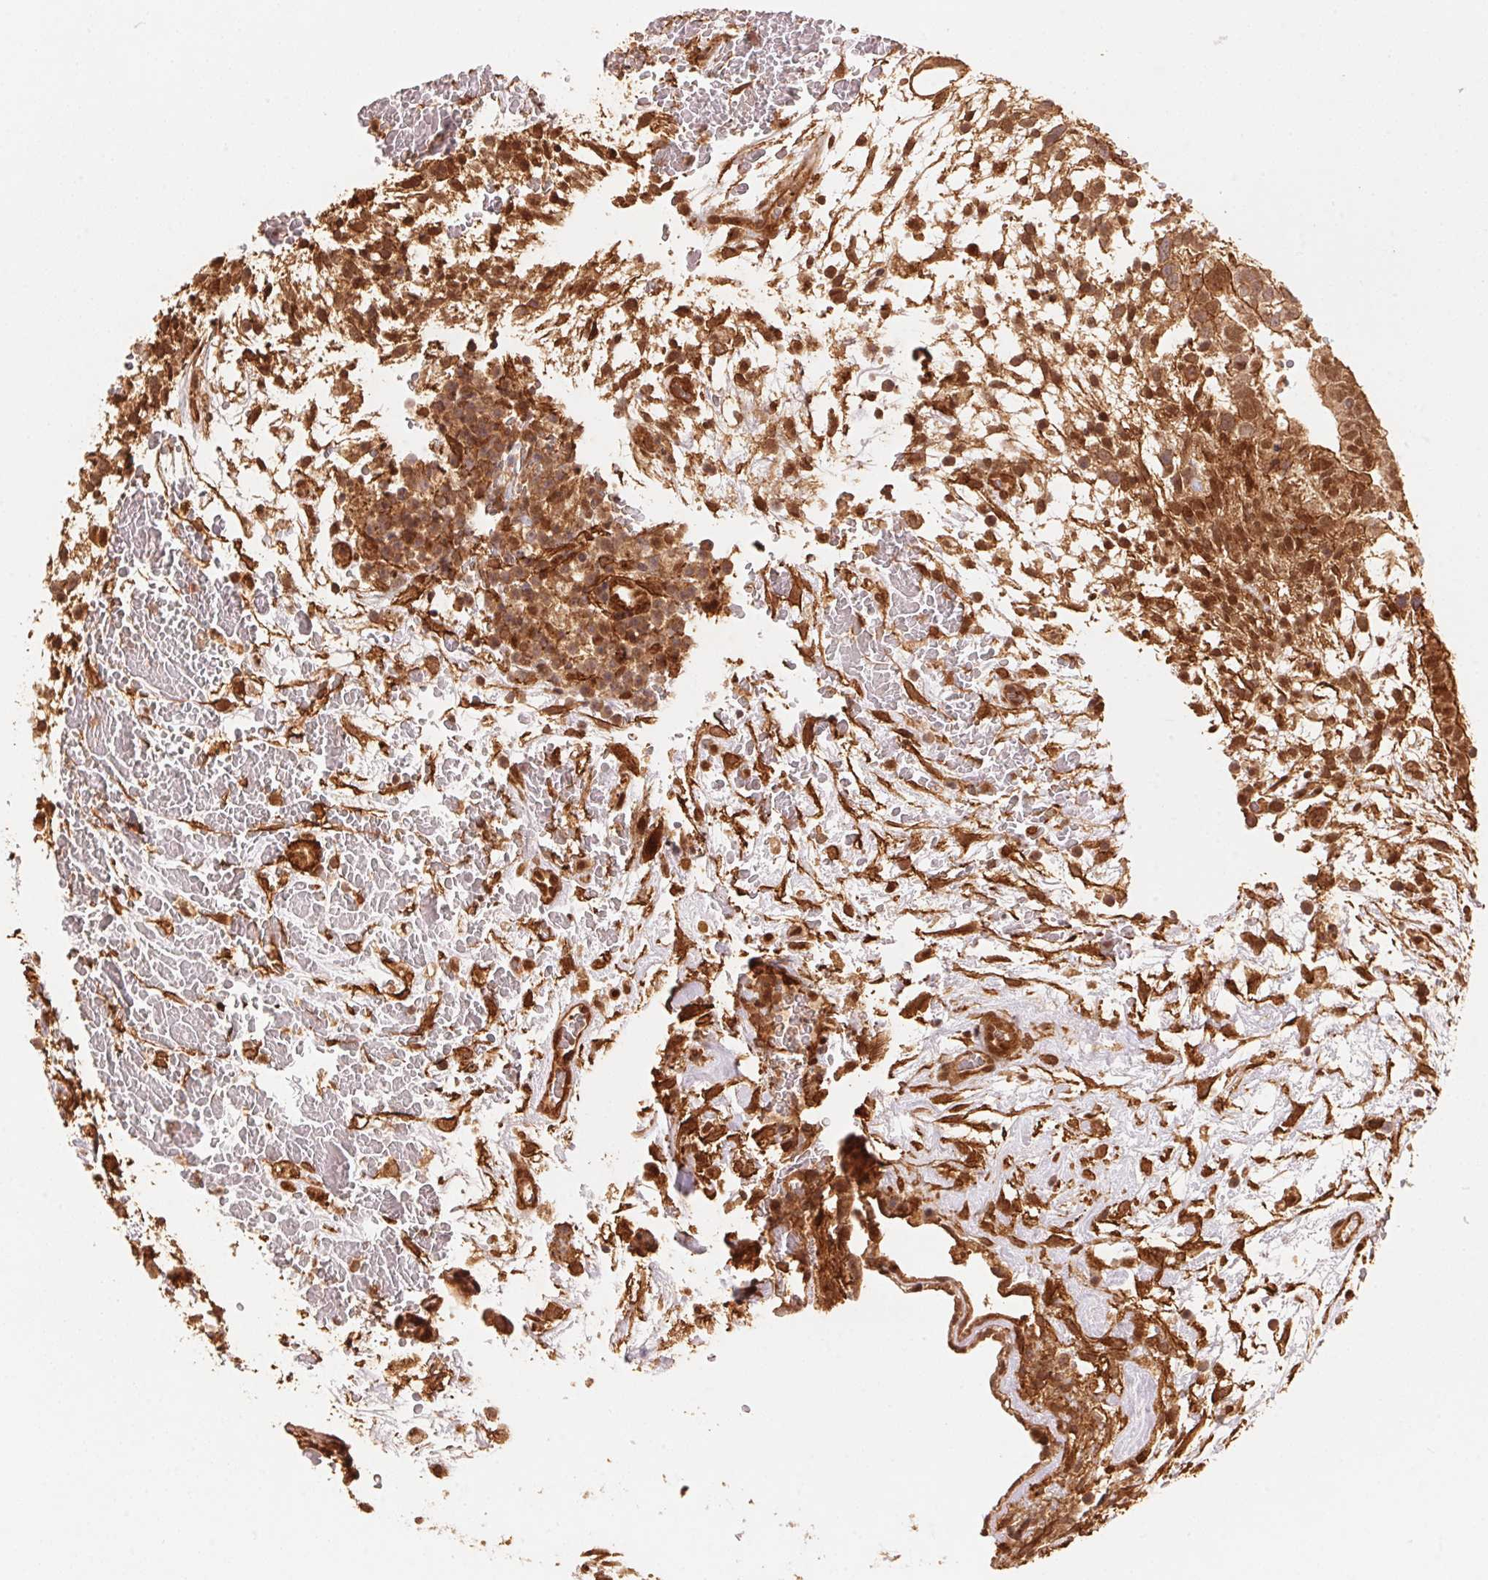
{"staining": {"intensity": "moderate", "quantity": ">75%", "location": "cytoplasmic/membranous,nuclear"}, "tissue": "testis cancer", "cell_type": "Tumor cells", "image_type": "cancer", "snomed": [{"axis": "morphology", "description": "Normal tissue, NOS"}, {"axis": "morphology", "description": "Carcinoma, Embryonal, NOS"}, {"axis": "topography", "description": "Testis"}], "caption": "Immunohistochemistry (IHC) (DAB) staining of testis cancer (embryonal carcinoma) reveals moderate cytoplasmic/membranous and nuclear protein expression in approximately >75% of tumor cells. (IHC, brightfield microscopy, high magnification).", "gene": "TNIP2", "patient": {"sex": "male", "age": 32}}